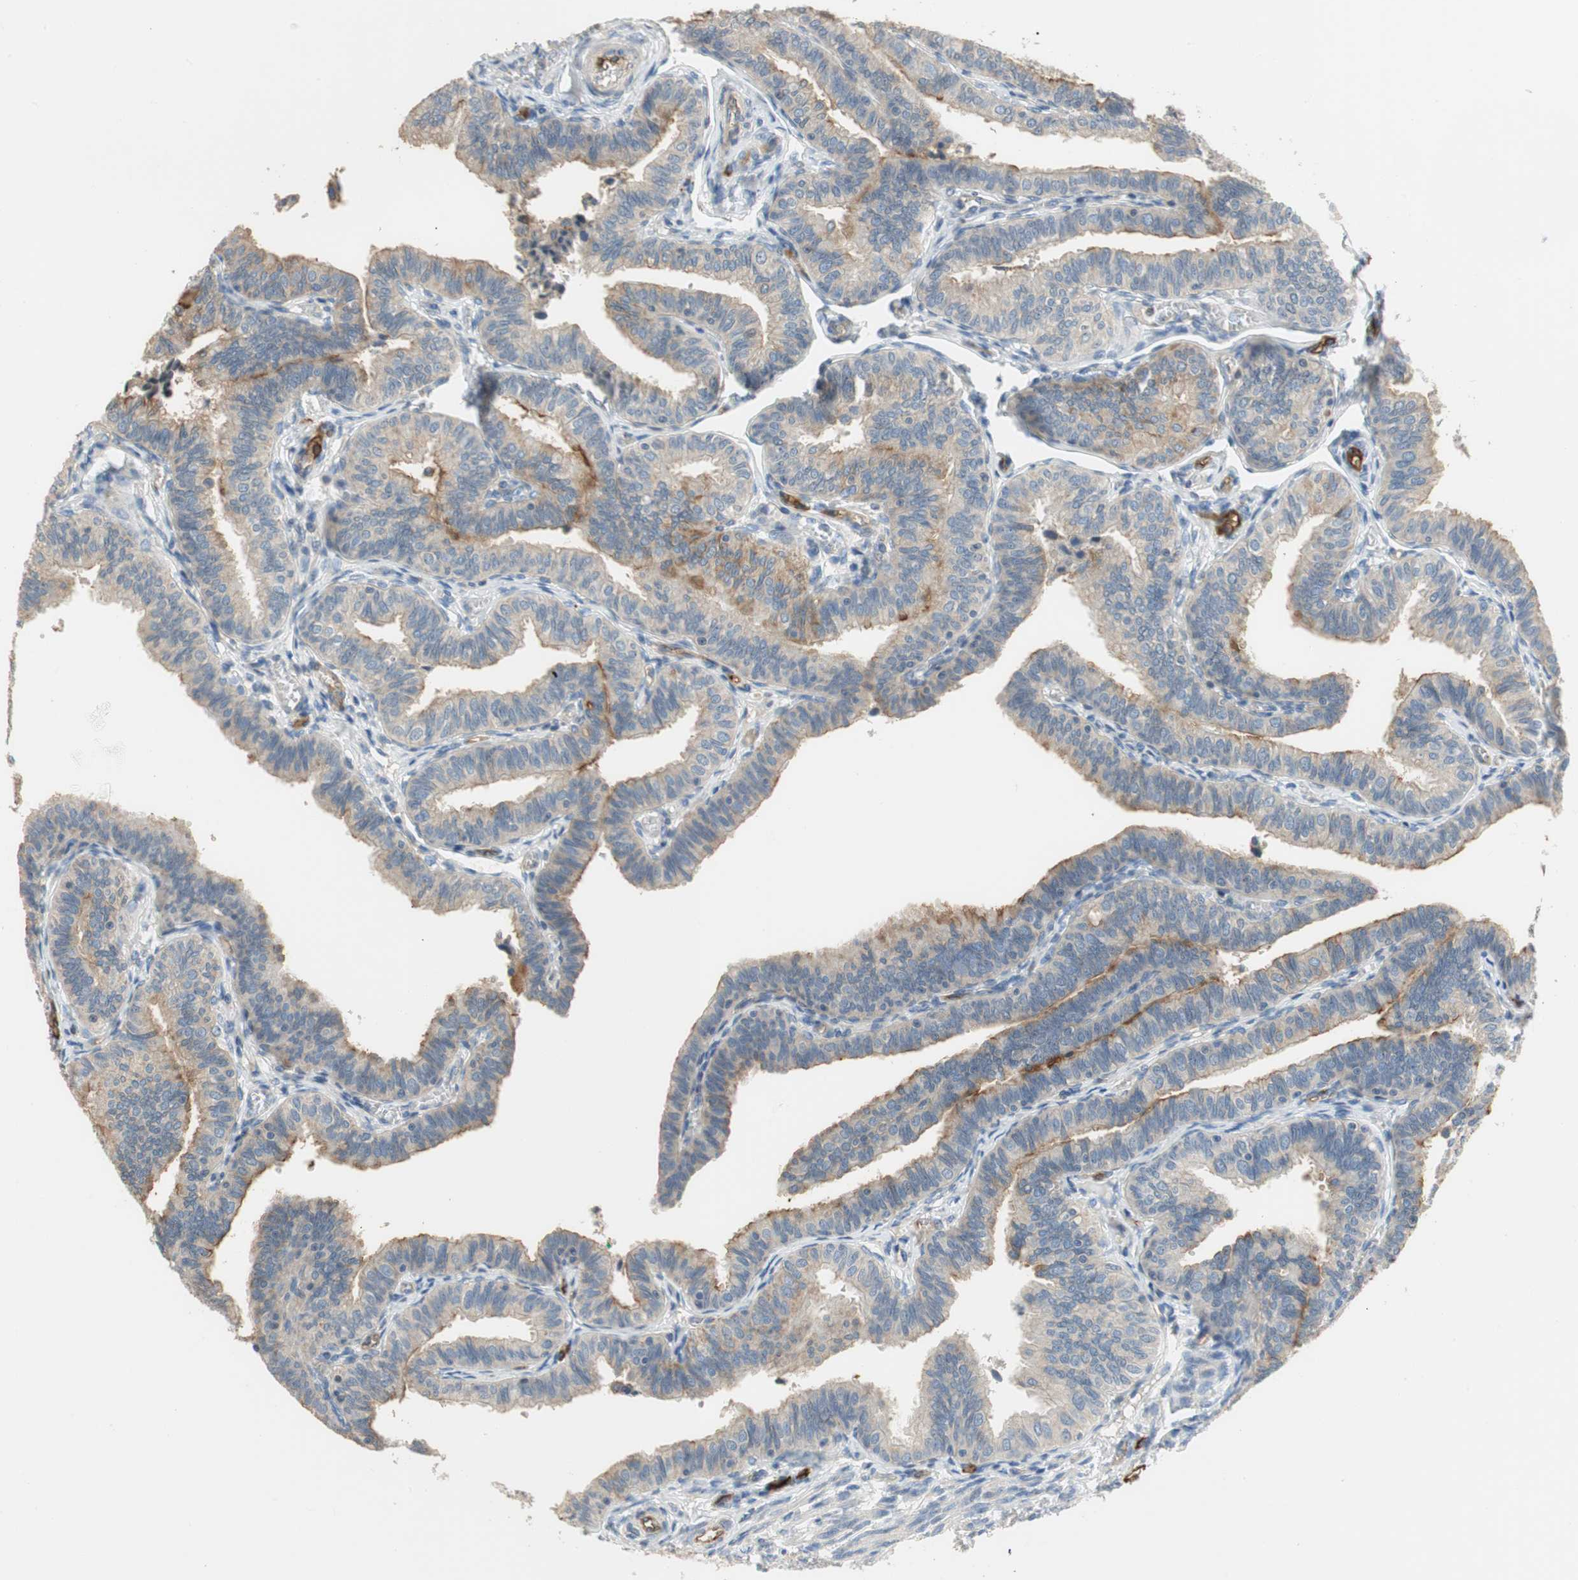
{"staining": {"intensity": "weak", "quantity": ">75%", "location": "cytoplasmic/membranous"}, "tissue": "fallopian tube", "cell_type": "Glandular cells", "image_type": "normal", "snomed": [{"axis": "morphology", "description": "Normal tissue, NOS"}, {"axis": "topography", "description": "Fallopian tube"}], "caption": "Immunohistochemistry (DAB (3,3'-diaminobenzidine)) staining of normal fallopian tube reveals weak cytoplasmic/membranous protein positivity in about >75% of glandular cells.", "gene": "ALPL", "patient": {"sex": "female", "age": 46}}